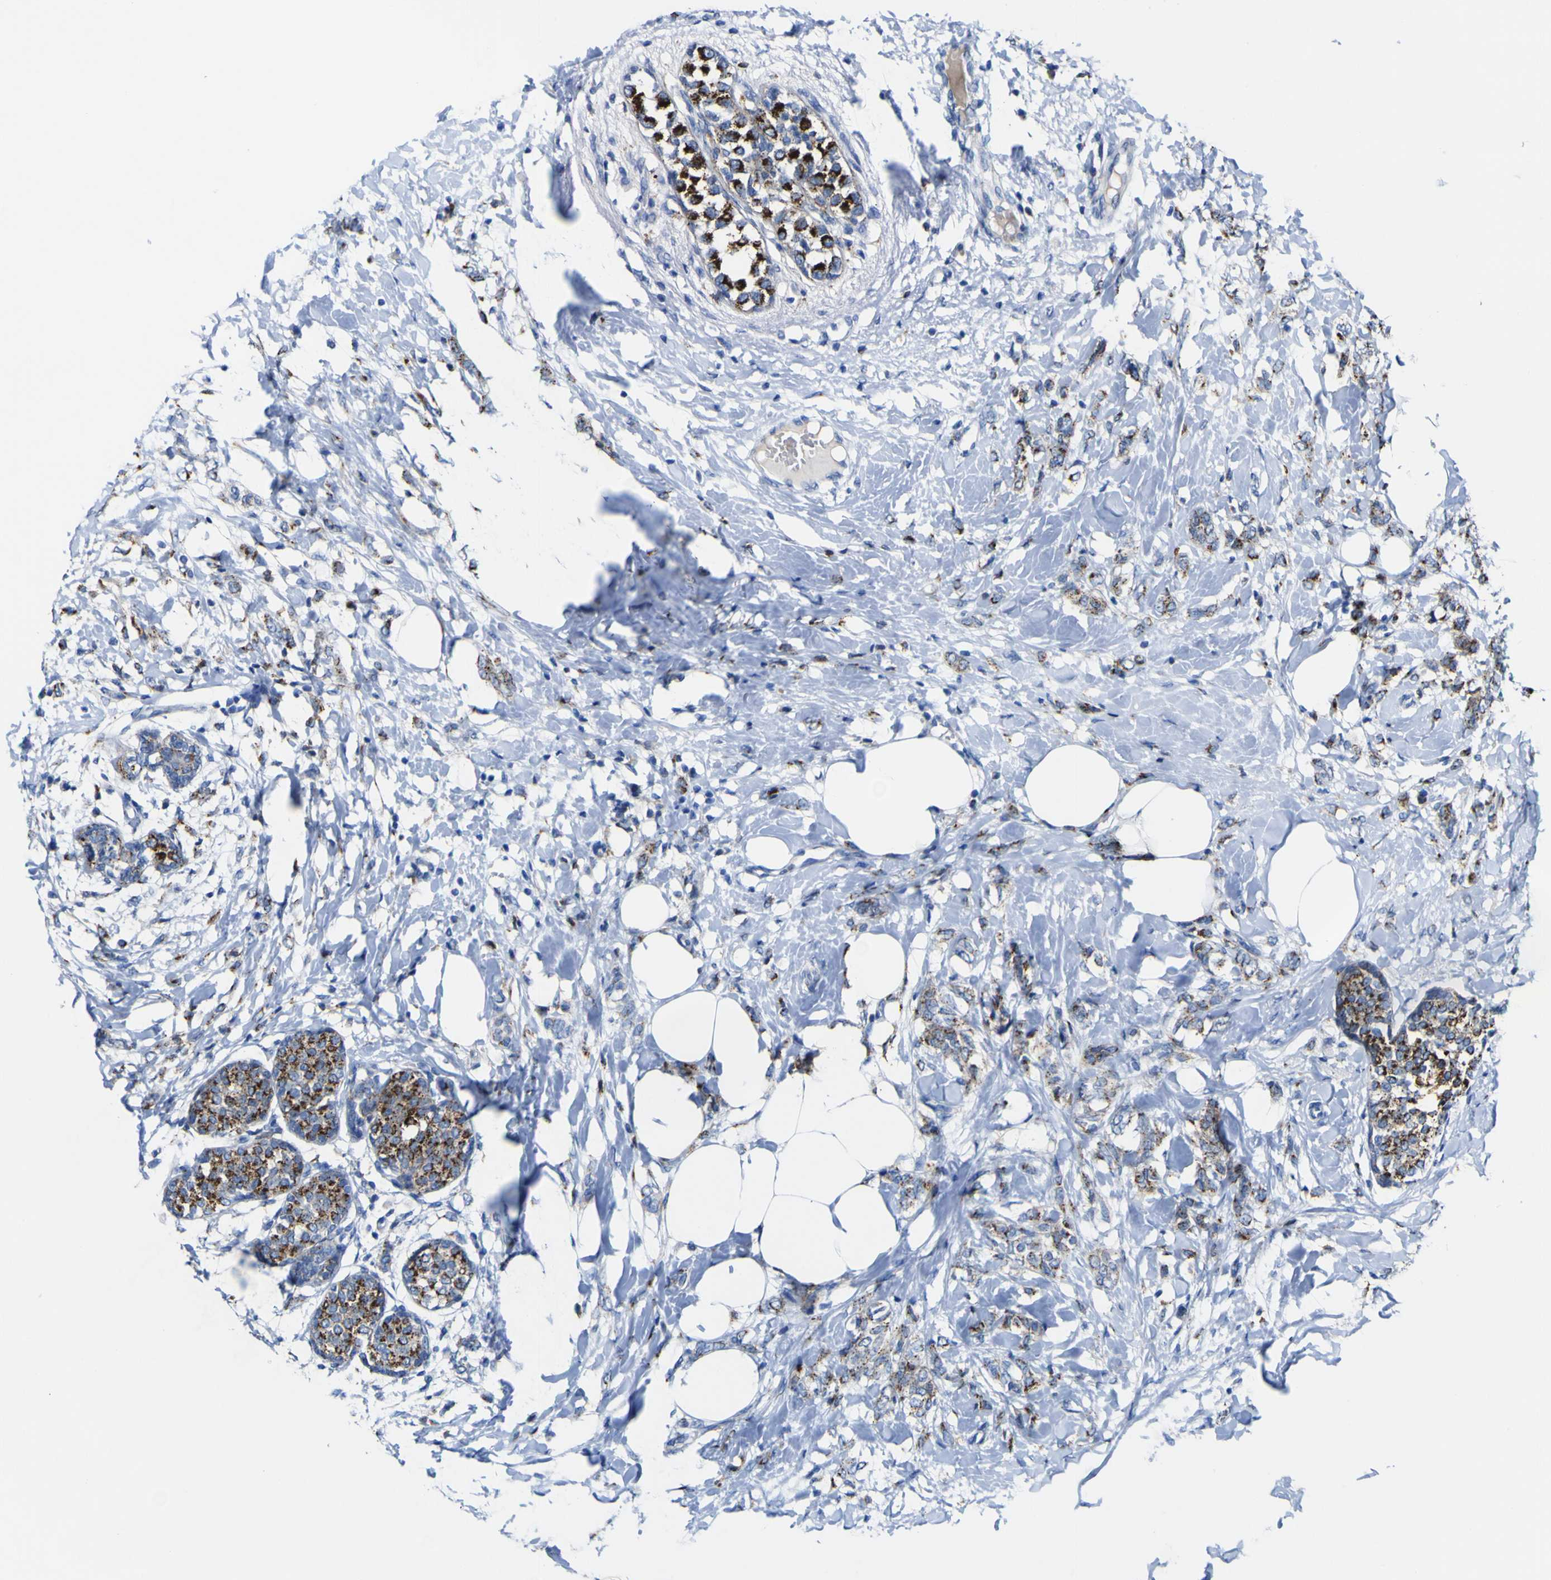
{"staining": {"intensity": "moderate", "quantity": ">75%", "location": "cytoplasmic/membranous"}, "tissue": "breast cancer", "cell_type": "Tumor cells", "image_type": "cancer", "snomed": [{"axis": "morphology", "description": "Lobular carcinoma, in situ"}, {"axis": "morphology", "description": "Lobular carcinoma"}, {"axis": "topography", "description": "Breast"}], "caption": "Protein staining of breast cancer (lobular carcinoma in situ) tissue demonstrates moderate cytoplasmic/membranous staining in about >75% of tumor cells.", "gene": "PTPRF", "patient": {"sex": "female", "age": 41}}